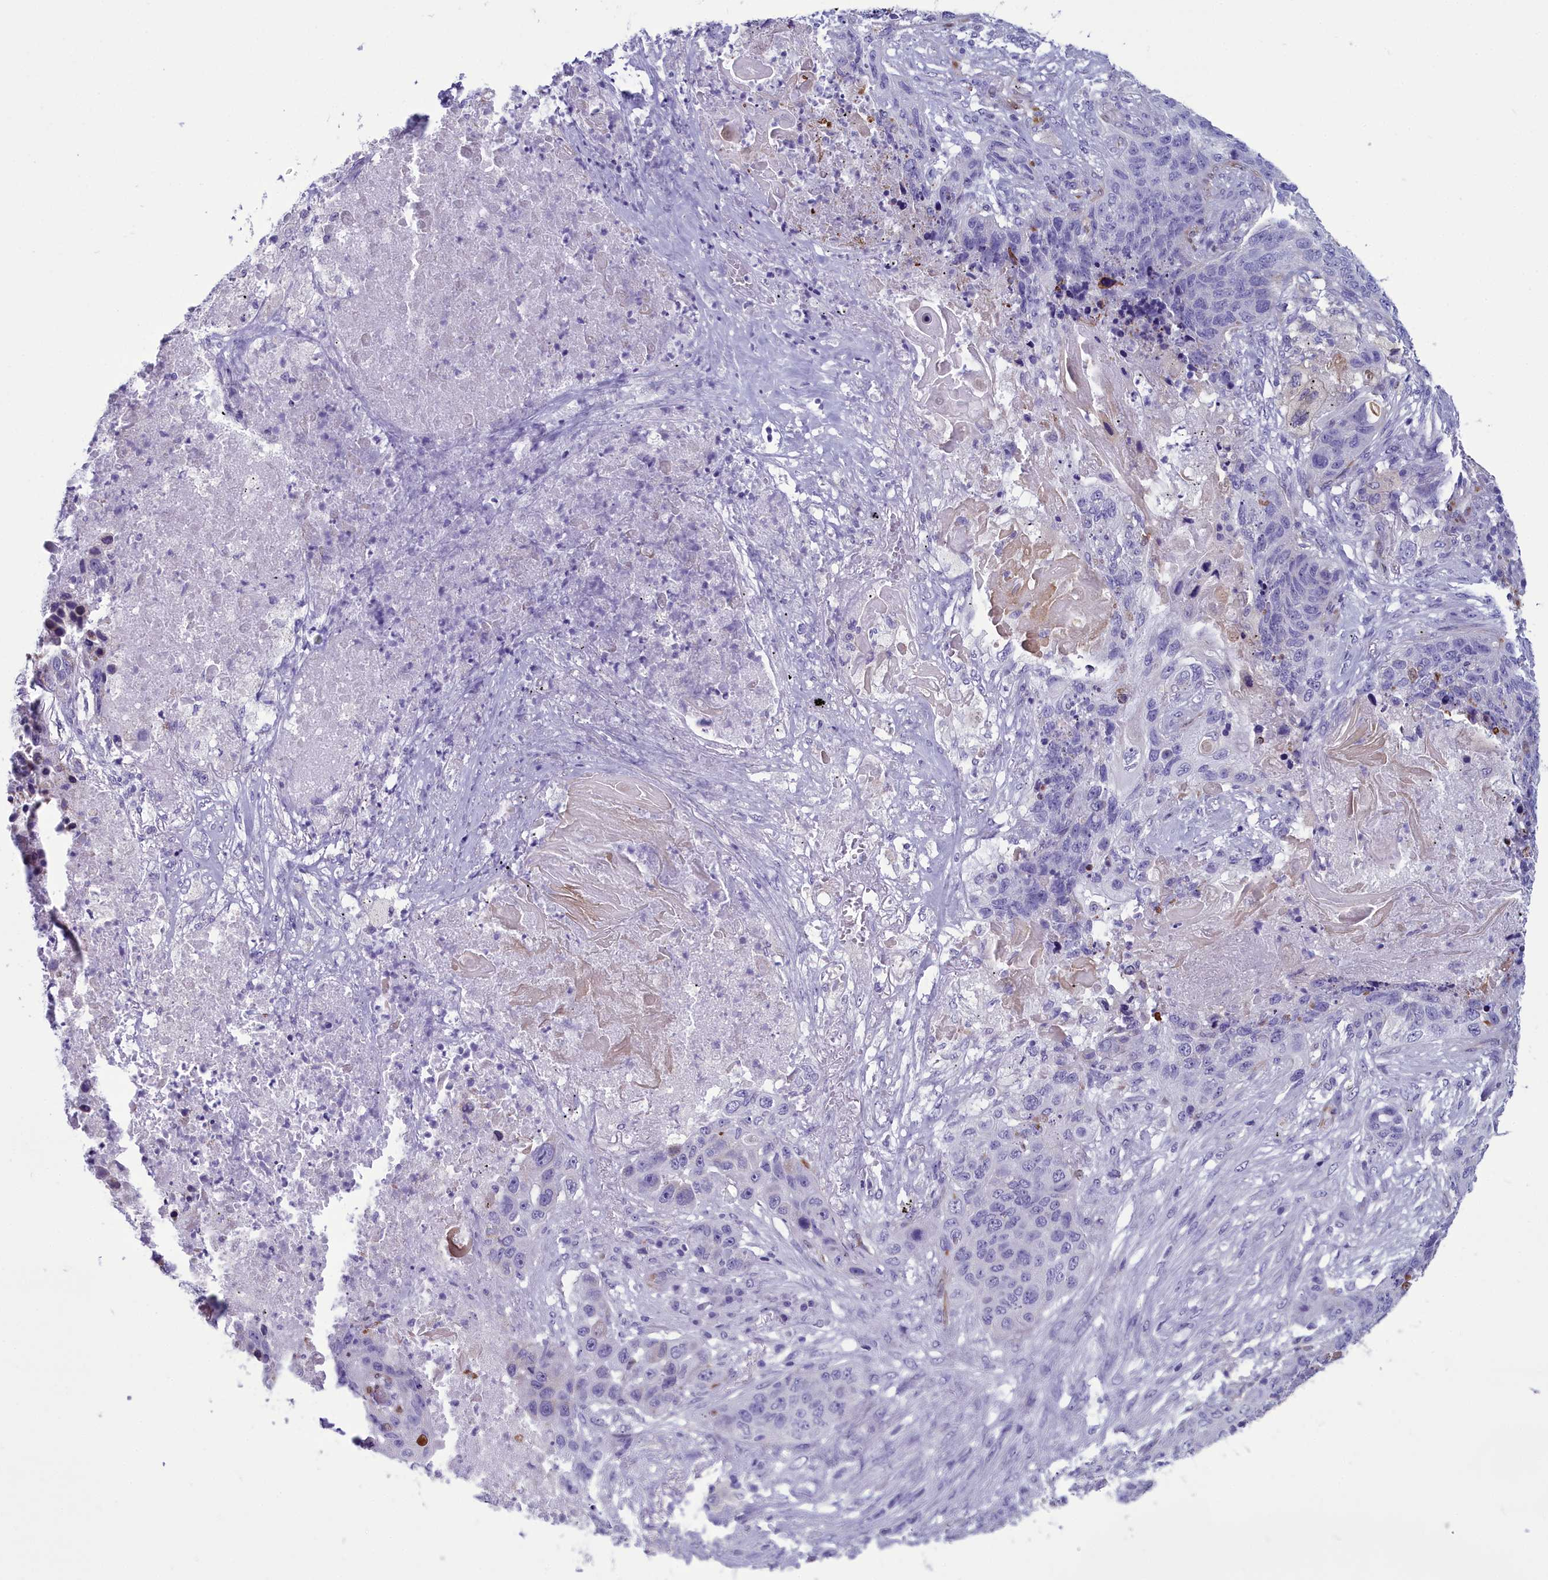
{"staining": {"intensity": "negative", "quantity": "none", "location": "none"}, "tissue": "lung cancer", "cell_type": "Tumor cells", "image_type": "cancer", "snomed": [{"axis": "morphology", "description": "Squamous cell carcinoma, NOS"}, {"axis": "topography", "description": "Lung"}], "caption": "A photomicrograph of lung cancer (squamous cell carcinoma) stained for a protein exhibits no brown staining in tumor cells. Nuclei are stained in blue.", "gene": "PPP1R14A", "patient": {"sex": "female", "age": 63}}